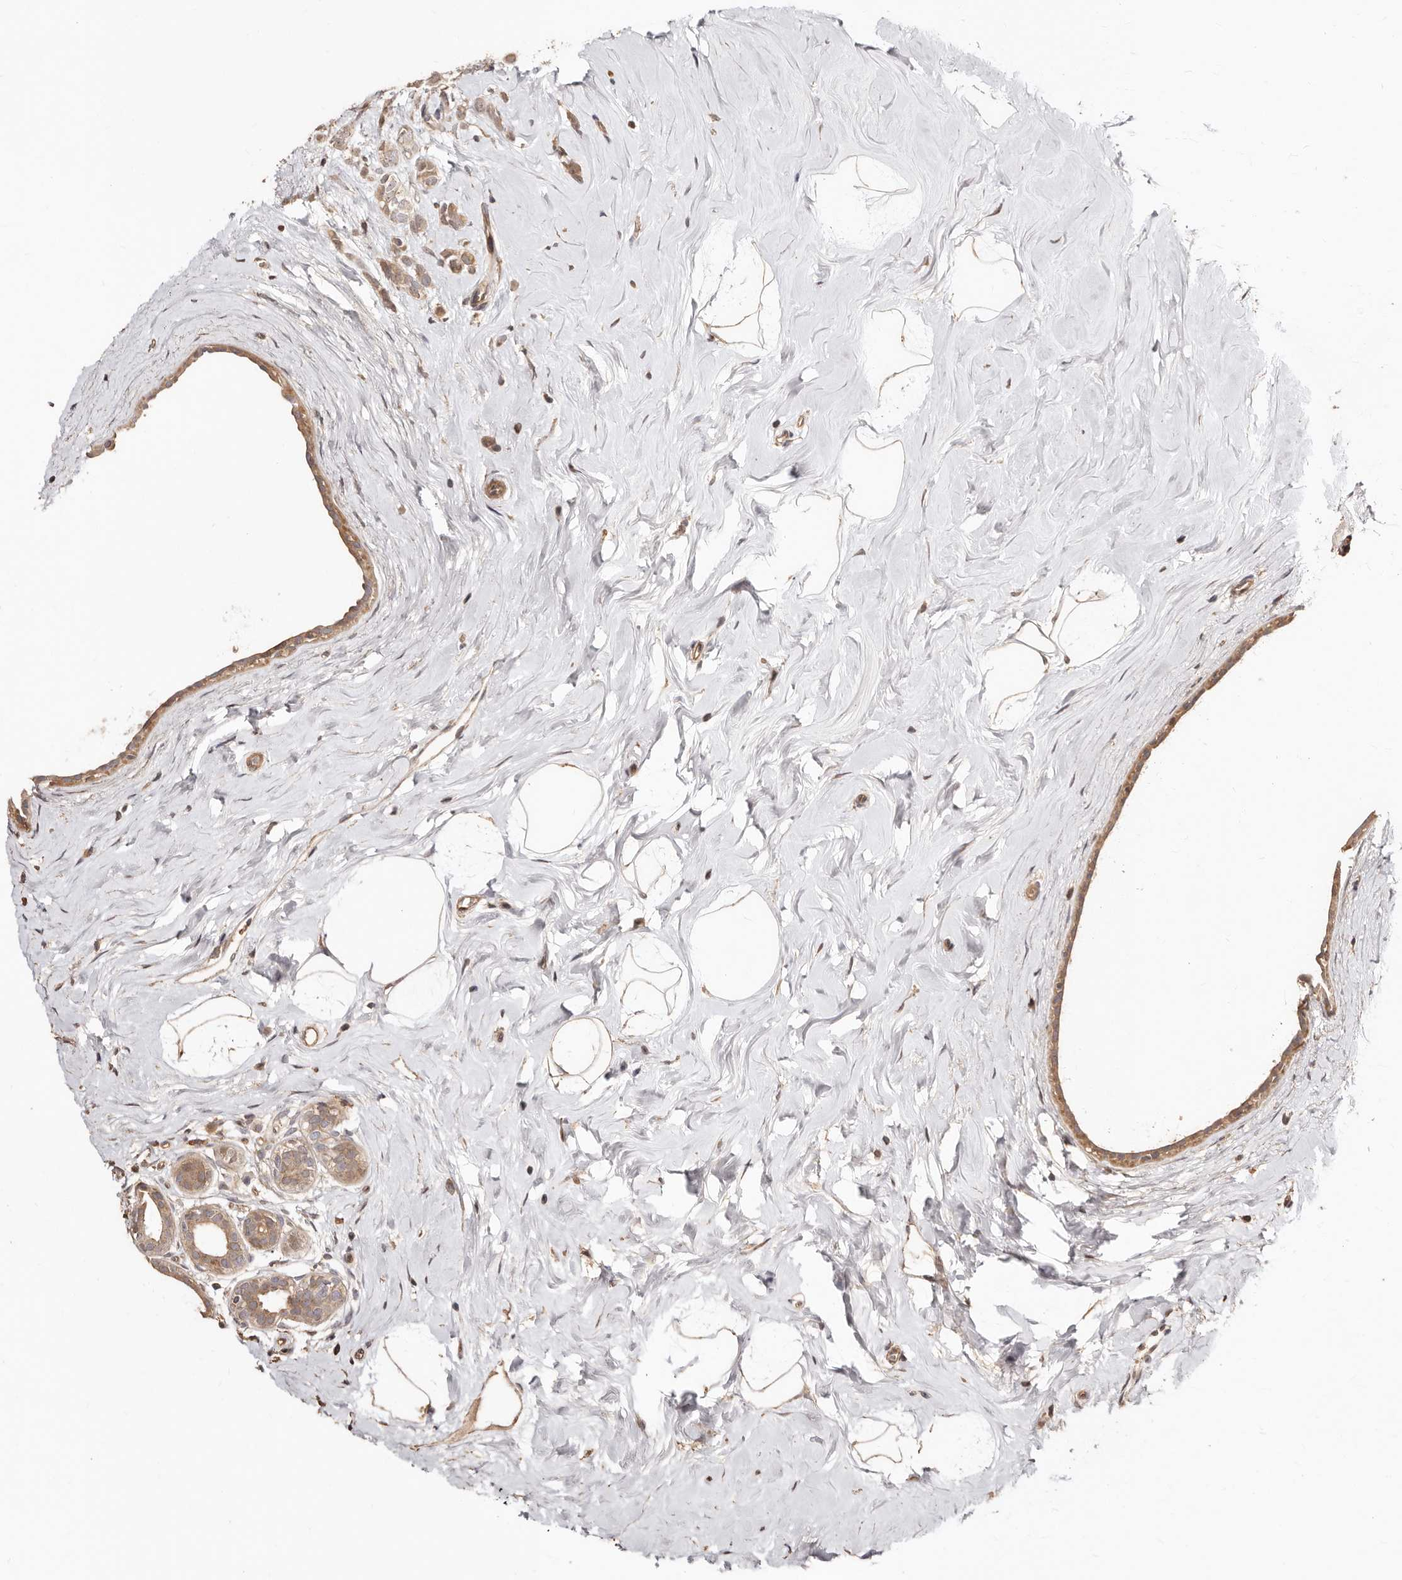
{"staining": {"intensity": "moderate", "quantity": ">75%", "location": "cytoplasmic/membranous"}, "tissue": "breast cancer", "cell_type": "Tumor cells", "image_type": "cancer", "snomed": [{"axis": "morphology", "description": "Lobular carcinoma"}, {"axis": "topography", "description": "Breast"}], "caption": "Protein expression by immunohistochemistry exhibits moderate cytoplasmic/membranous positivity in approximately >75% of tumor cells in breast cancer.", "gene": "APOL6", "patient": {"sex": "female", "age": 47}}